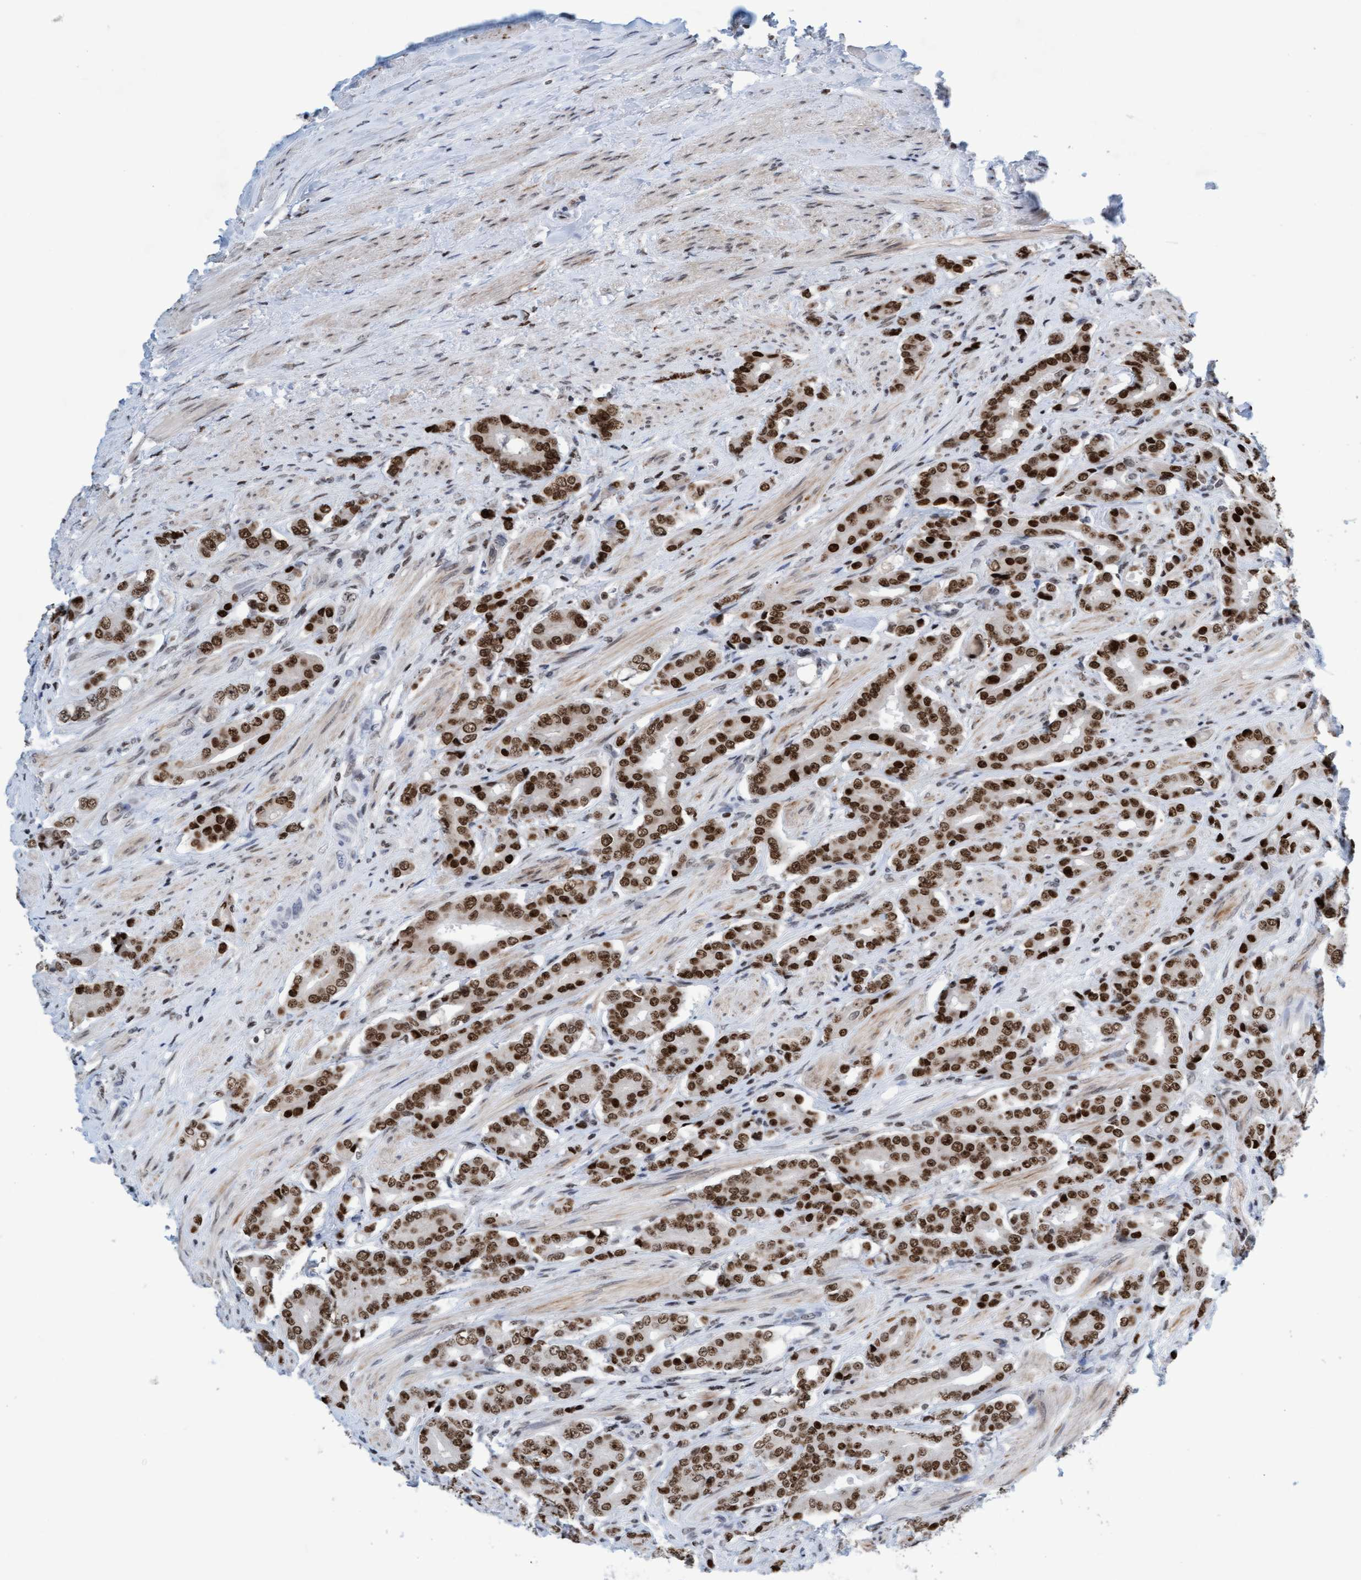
{"staining": {"intensity": "strong", "quantity": ">75%", "location": "nuclear"}, "tissue": "prostate cancer", "cell_type": "Tumor cells", "image_type": "cancer", "snomed": [{"axis": "morphology", "description": "Adenocarcinoma, High grade"}, {"axis": "topography", "description": "Prostate"}], "caption": "The photomicrograph exhibits staining of adenocarcinoma (high-grade) (prostate), revealing strong nuclear protein positivity (brown color) within tumor cells. The protein of interest is stained brown, and the nuclei are stained in blue (DAB IHC with brightfield microscopy, high magnification).", "gene": "GLRX2", "patient": {"sex": "male", "age": 71}}